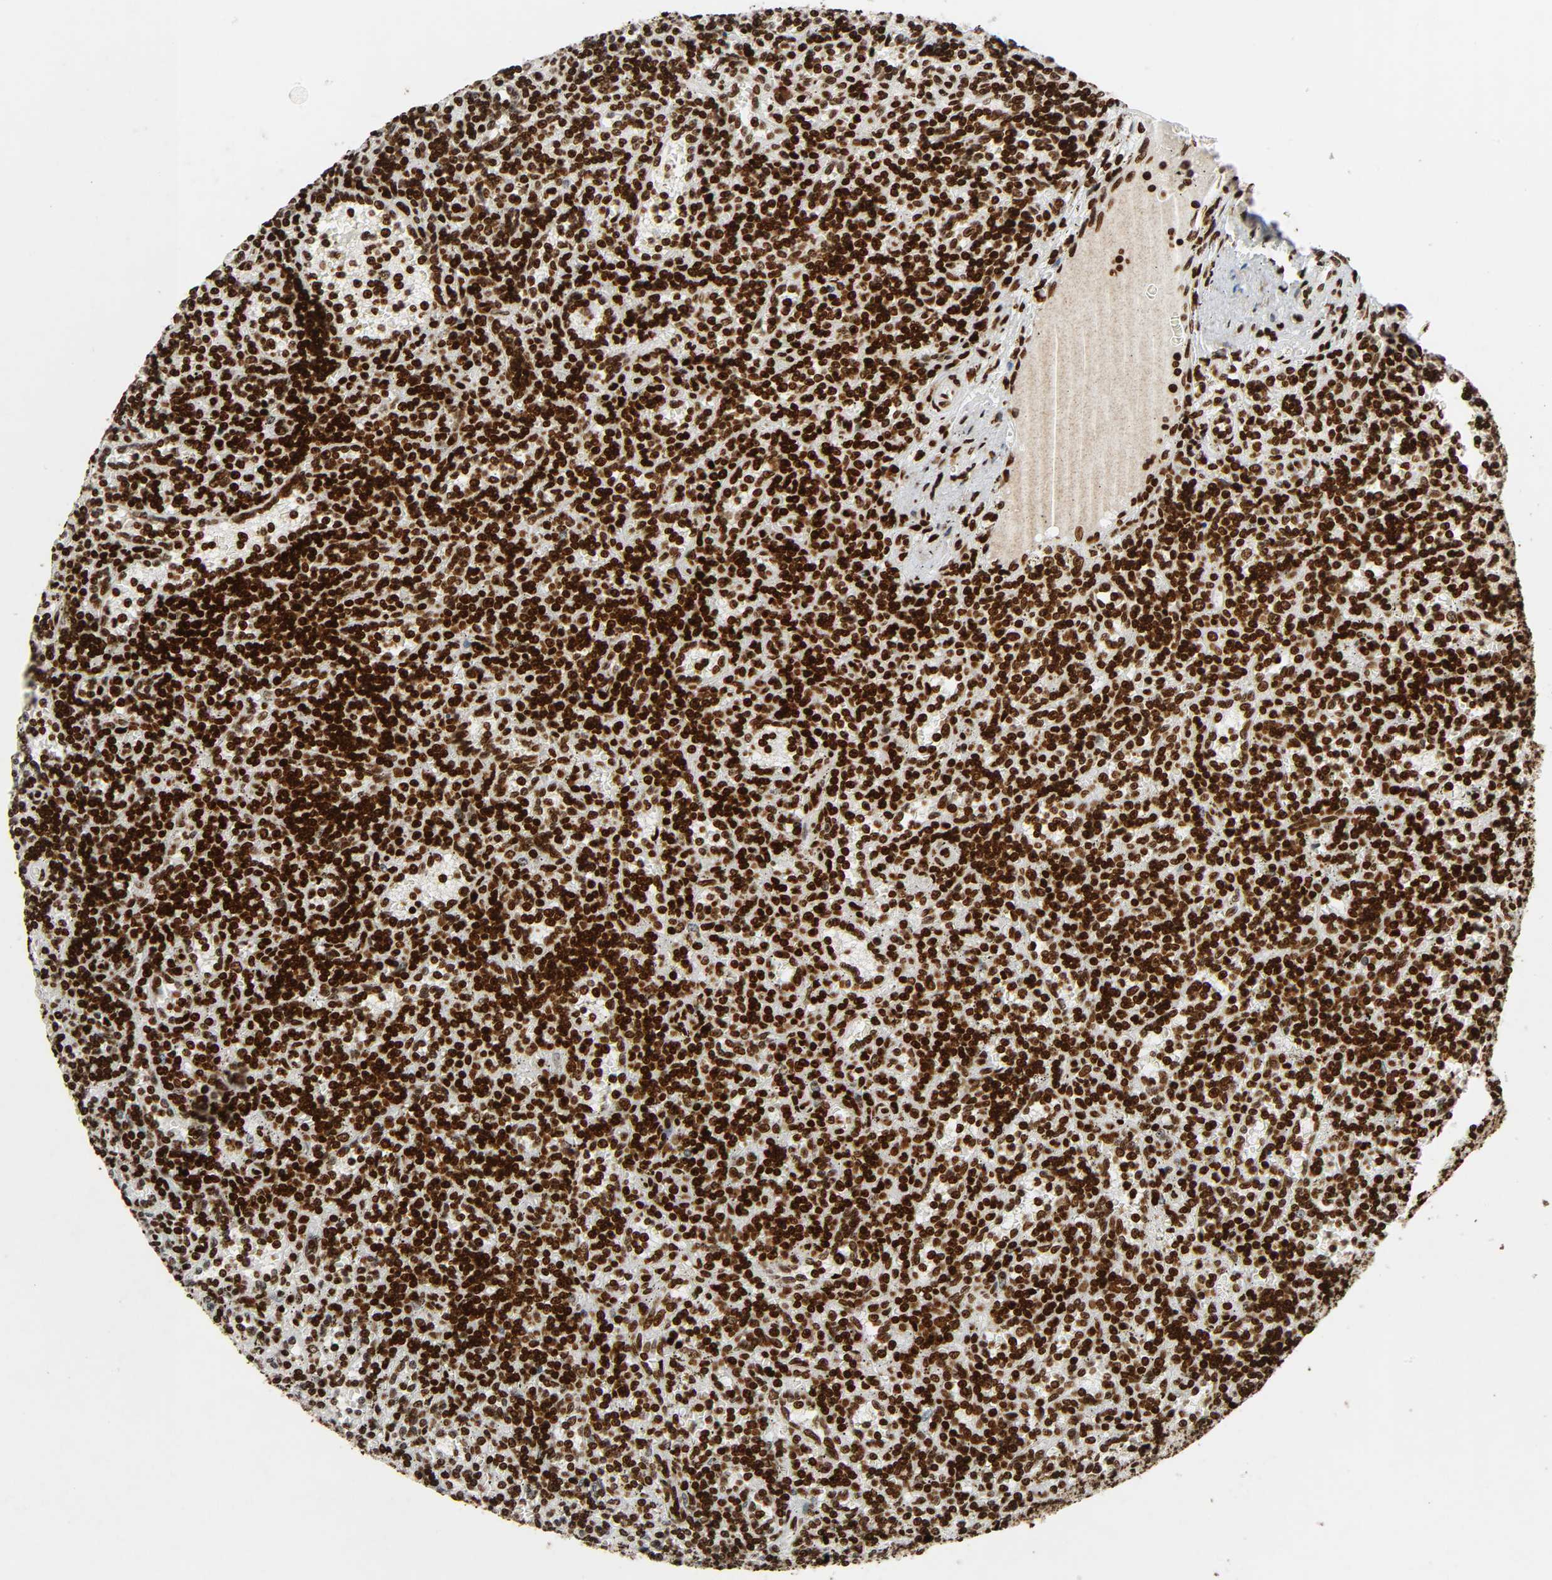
{"staining": {"intensity": "strong", "quantity": ">75%", "location": "nuclear"}, "tissue": "lymphoma", "cell_type": "Tumor cells", "image_type": "cancer", "snomed": [{"axis": "morphology", "description": "Malignant lymphoma, non-Hodgkin's type, Low grade"}, {"axis": "topography", "description": "Spleen"}], "caption": "Protein analysis of low-grade malignant lymphoma, non-Hodgkin's type tissue shows strong nuclear expression in approximately >75% of tumor cells.", "gene": "RXRA", "patient": {"sex": "male", "age": 73}}